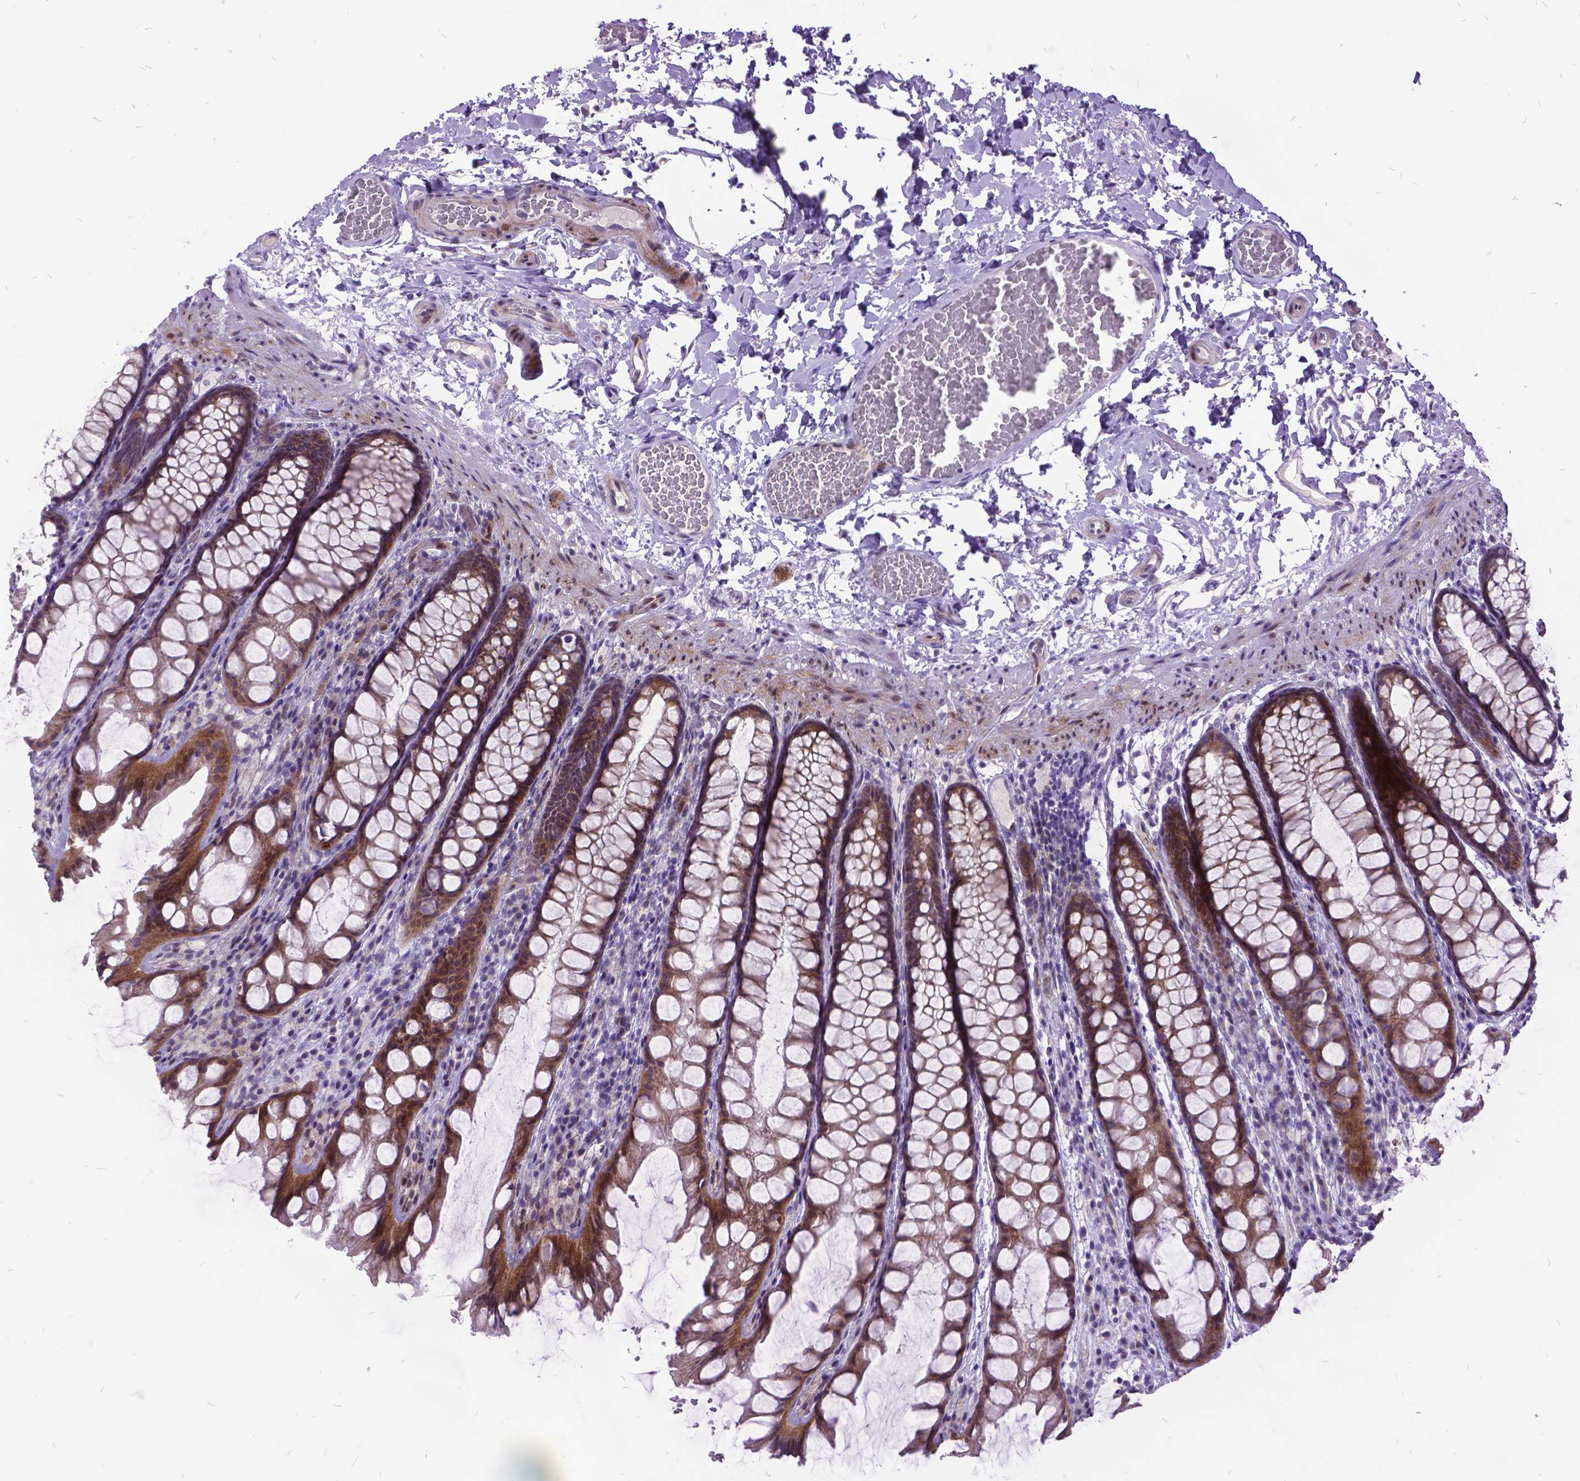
{"staining": {"intensity": "negative", "quantity": "none", "location": "none"}, "tissue": "colon", "cell_type": "Endothelial cells", "image_type": "normal", "snomed": [{"axis": "morphology", "description": "Normal tissue, NOS"}, {"axis": "topography", "description": "Colon"}], "caption": "There is no significant staining in endothelial cells of colon.", "gene": "ITGB6", "patient": {"sex": "male", "age": 47}}